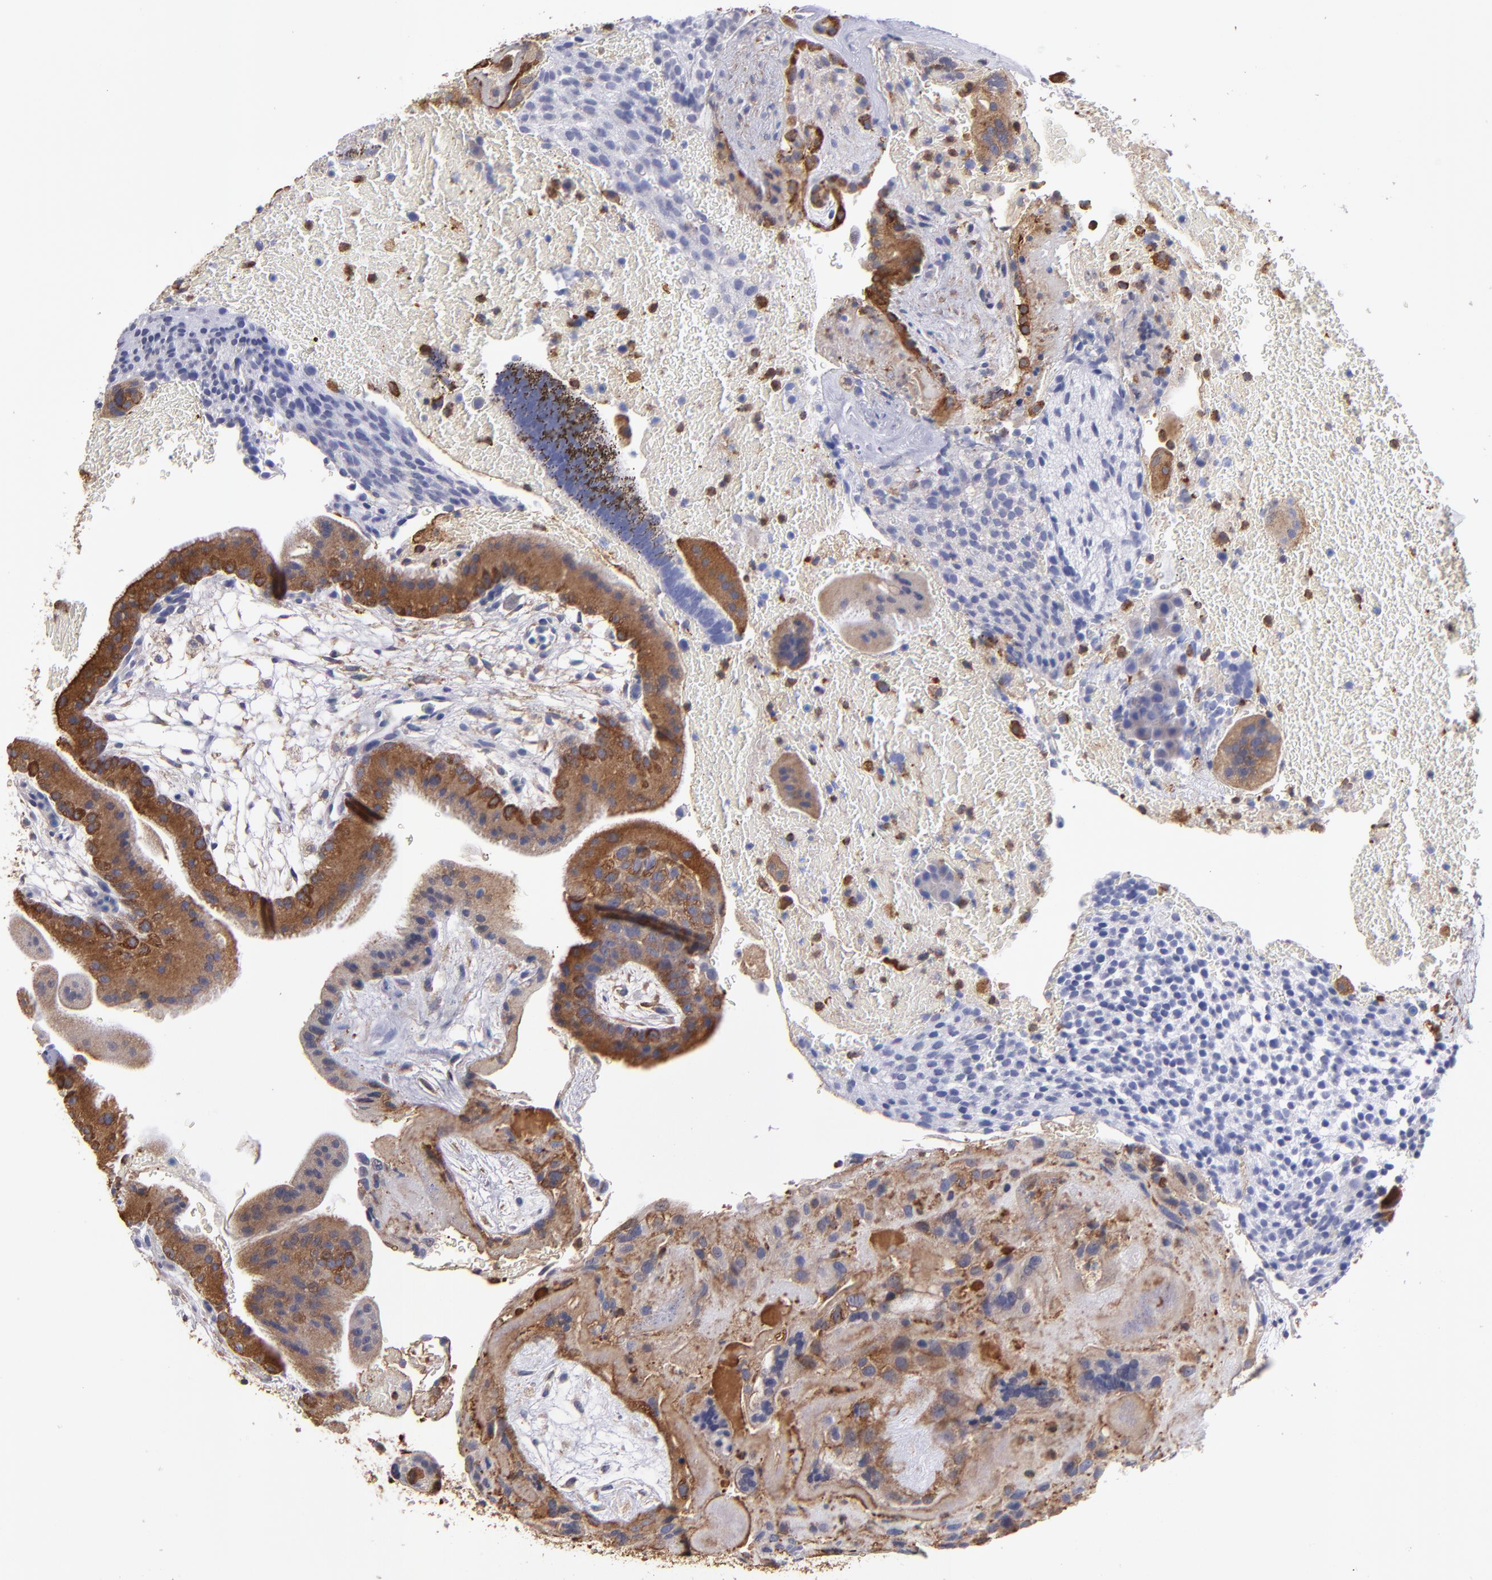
{"staining": {"intensity": "strong", "quantity": "25%-75%", "location": "cytoplasmic/membranous"}, "tissue": "placenta", "cell_type": "Trophoblastic cells", "image_type": "normal", "snomed": [{"axis": "morphology", "description": "Normal tissue, NOS"}, {"axis": "topography", "description": "Placenta"}], "caption": "Placenta stained with immunohistochemistry demonstrates strong cytoplasmic/membranous staining in about 25%-75% of trophoblastic cells.", "gene": "MVP", "patient": {"sex": "female", "age": 19}}